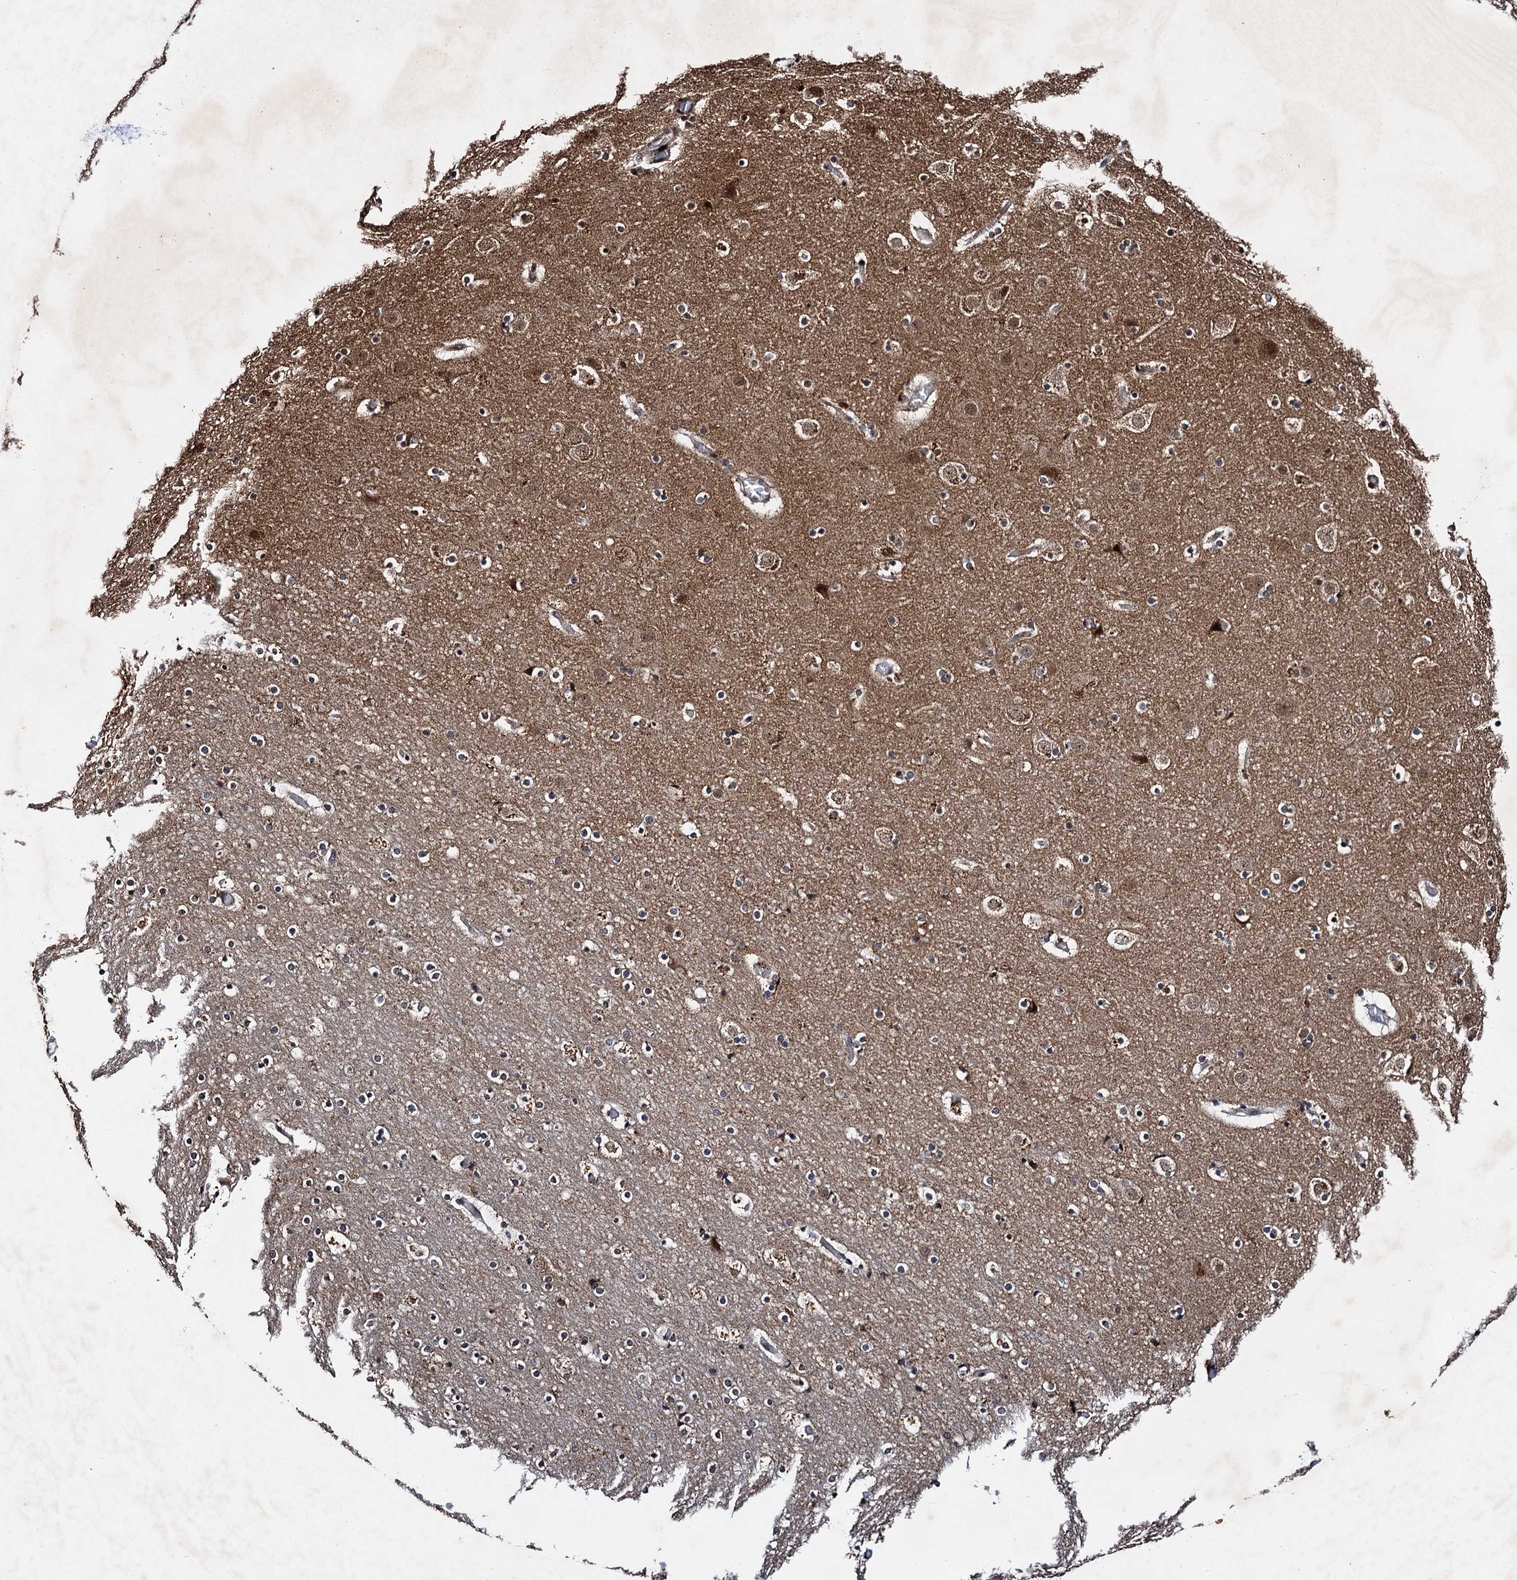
{"staining": {"intensity": "negative", "quantity": "none", "location": "none"}, "tissue": "cerebral cortex", "cell_type": "Endothelial cells", "image_type": "normal", "snomed": [{"axis": "morphology", "description": "Normal tissue, NOS"}, {"axis": "topography", "description": "Cerebral cortex"}], "caption": "DAB immunohistochemical staining of benign human cerebral cortex exhibits no significant staining in endothelial cells. The staining is performed using DAB brown chromogen with nuclei counter-stained in using hematoxylin.", "gene": "REP15", "patient": {"sex": "male", "age": 57}}